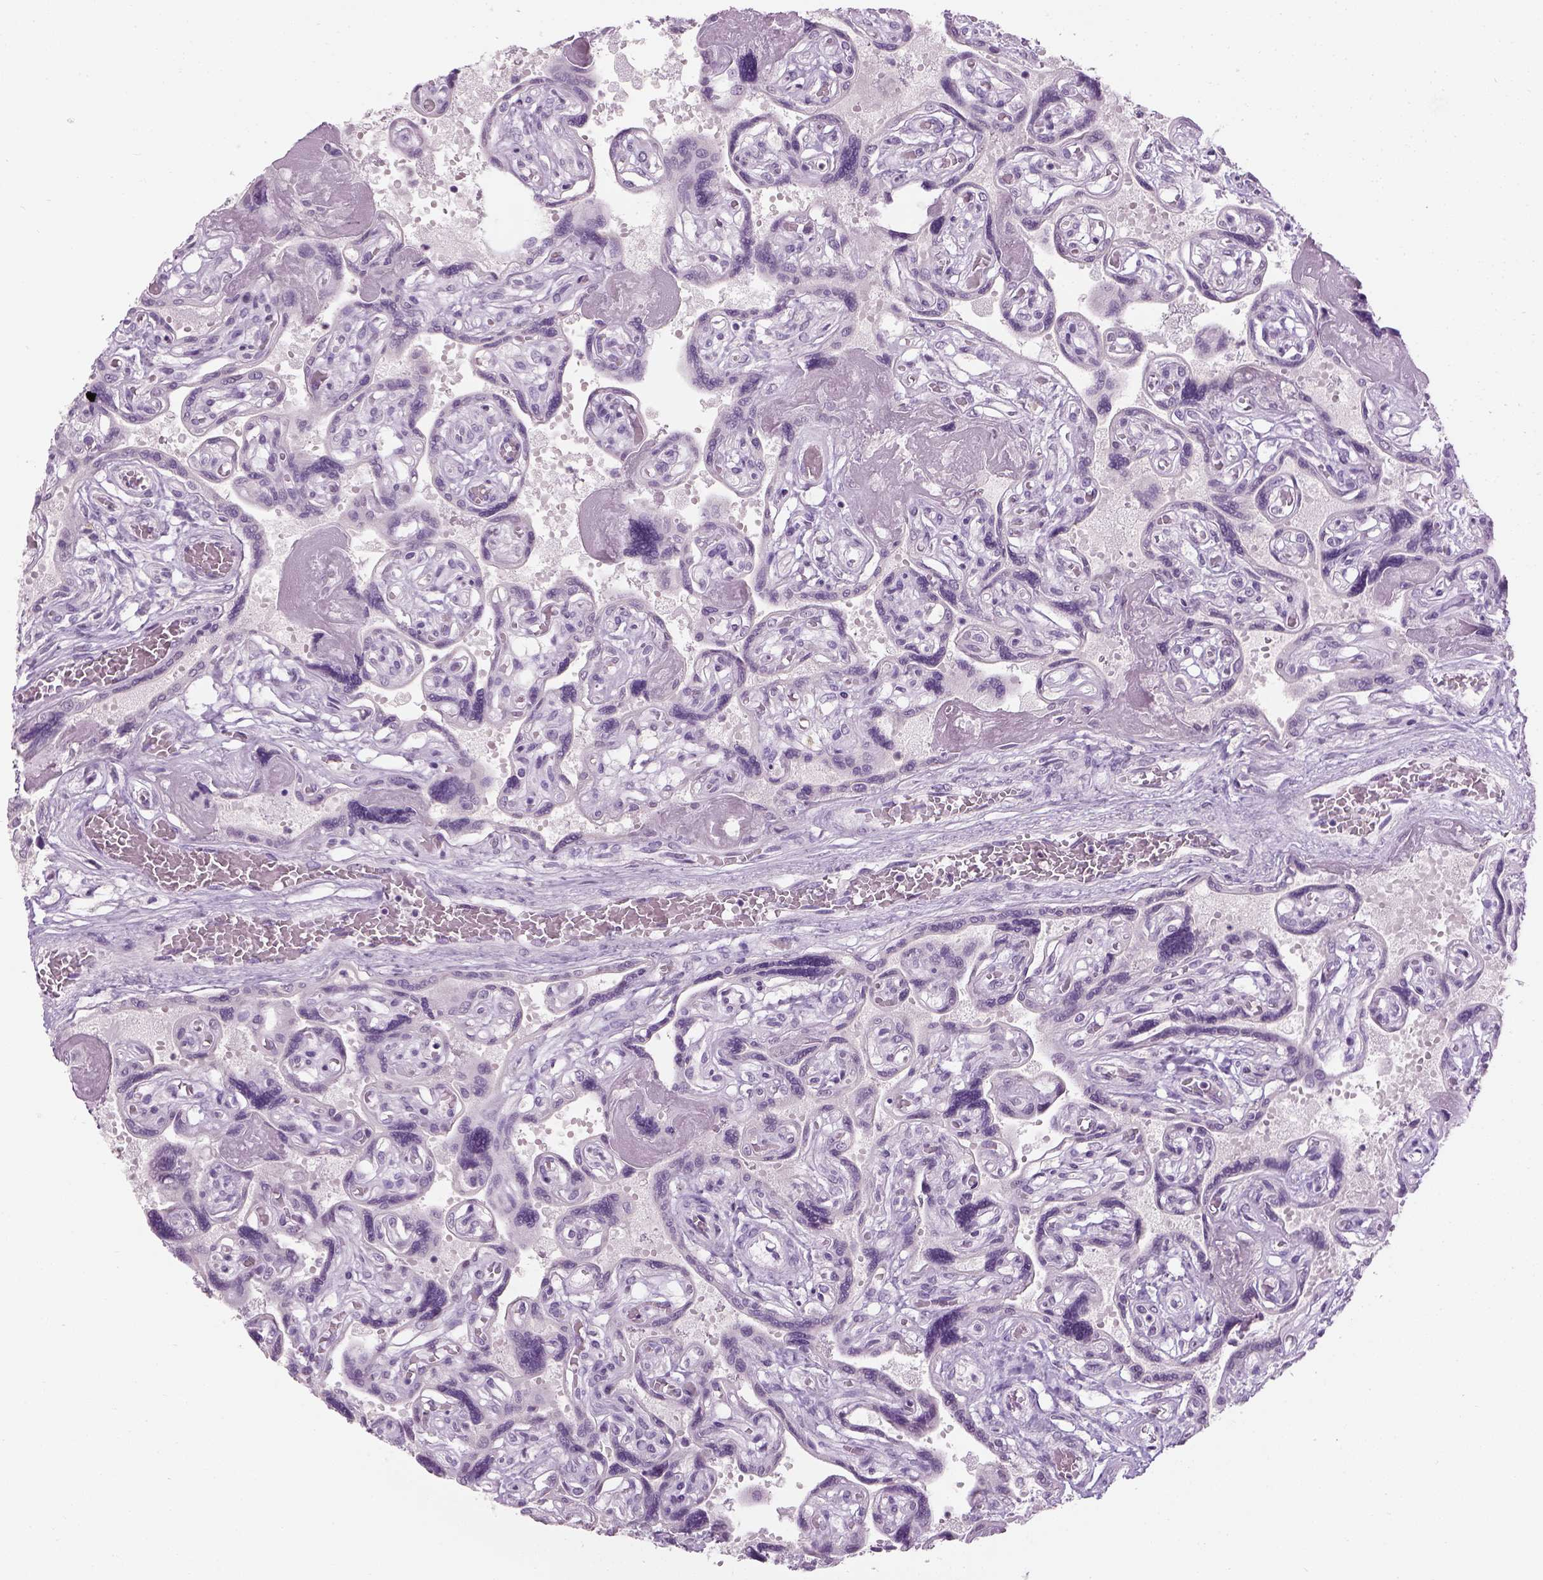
{"staining": {"intensity": "negative", "quantity": "none", "location": "none"}, "tissue": "placenta", "cell_type": "Decidual cells", "image_type": "normal", "snomed": [{"axis": "morphology", "description": "Normal tissue, NOS"}, {"axis": "topography", "description": "Placenta"}], "caption": "High power microscopy histopathology image of an IHC histopathology image of unremarkable placenta, revealing no significant staining in decidual cells.", "gene": "TH", "patient": {"sex": "female", "age": 32}}